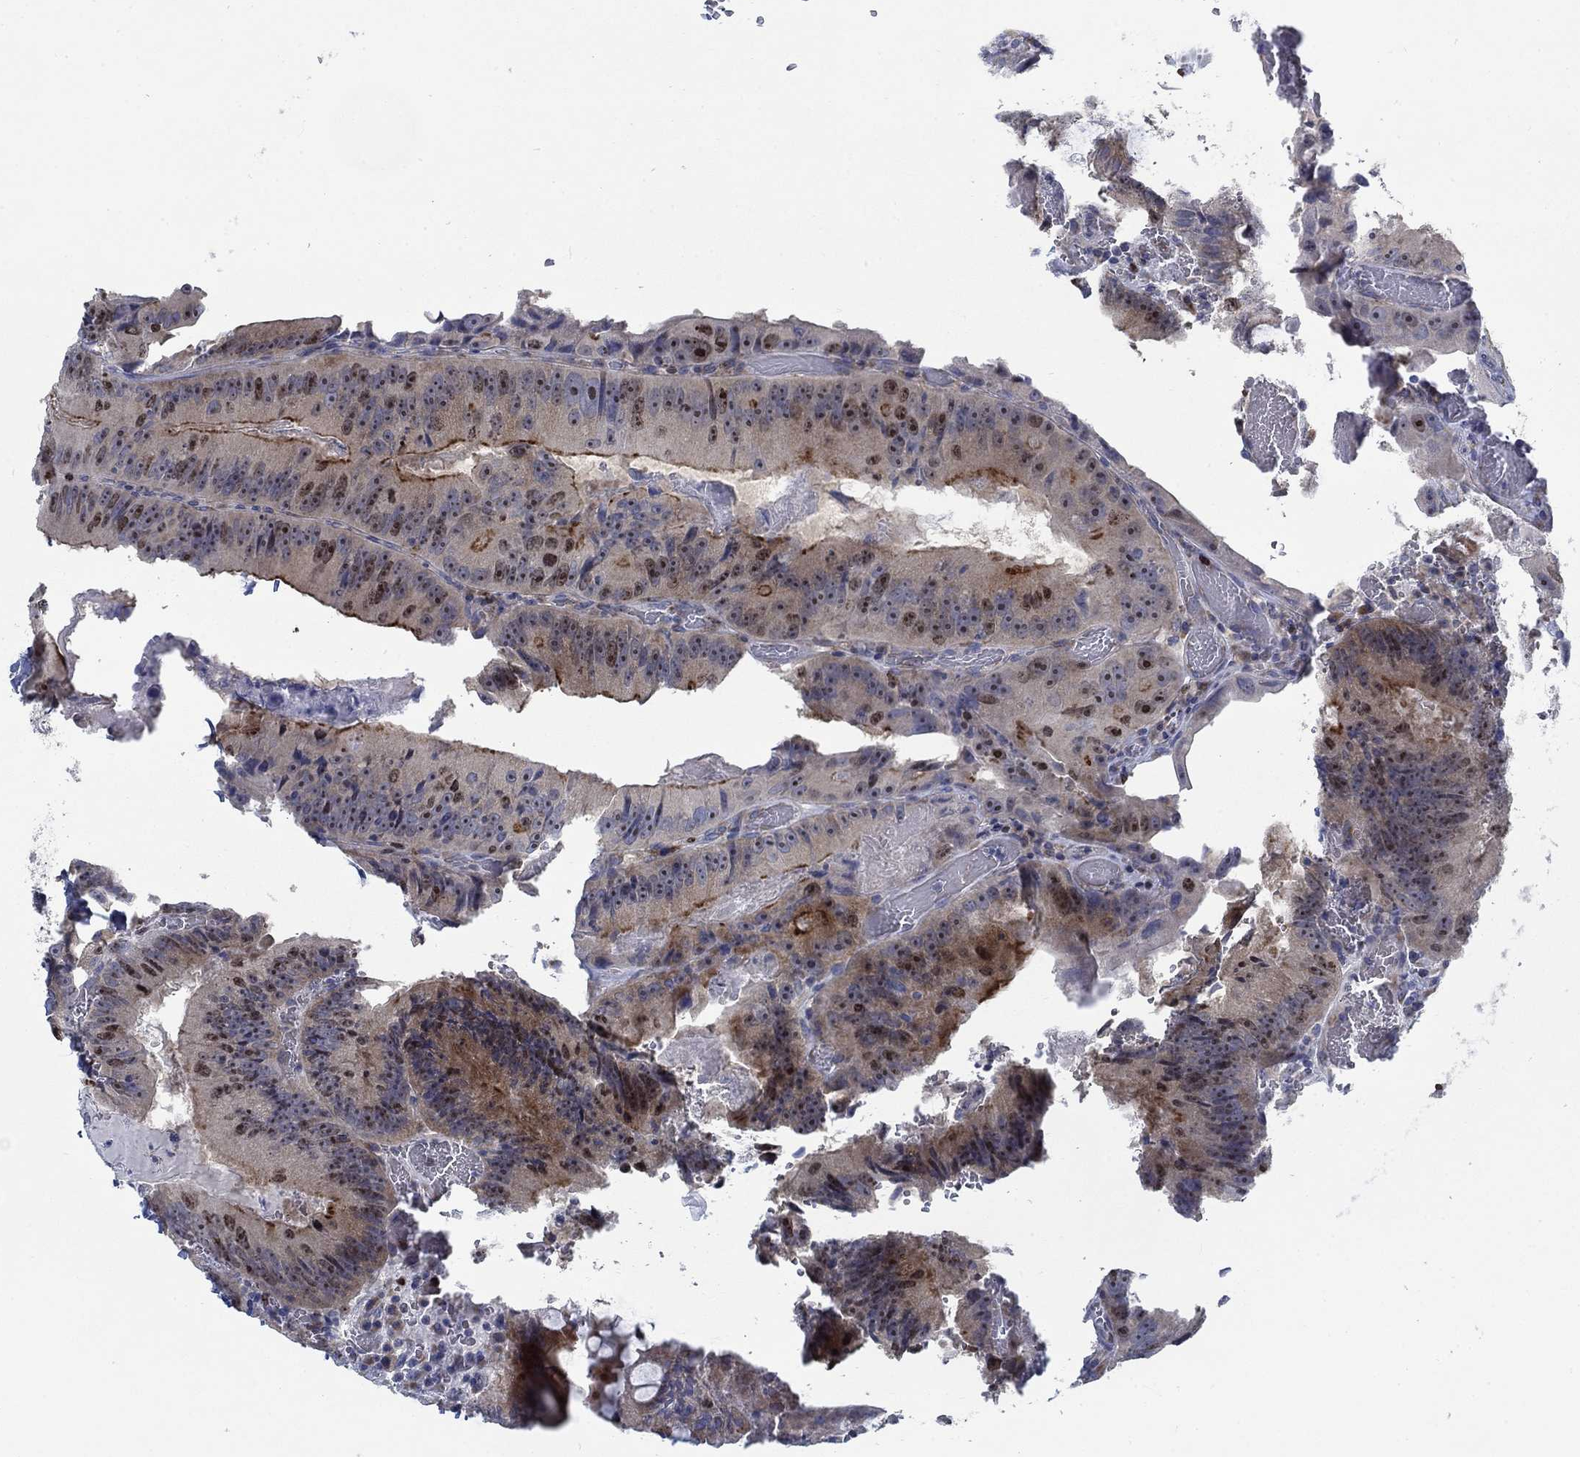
{"staining": {"intensity": "moderate", "quantity": "25%-75%", "location": "cytoplasmic/membranous,nuclear"}, "tissue": "colorectal cancer", "cell_type": "Tumor cells", "image_type": "cancer", "snomed": [{"axis": "morphology", "description": "Adenocarcinoma, NOS"}, {"axis": "topography", "description": "Colon"}], "caption": "Protein analysis of colorectal cancer tissue exhibits moderate cytoplasmic/membranous and nuclear staining in about 25%-75% of tumor cells. (DAB IHC, brown staining for protein, blue staining for nuclei).", "gene": "MMP24", "patient": {"sex": "female", "age": 86}}